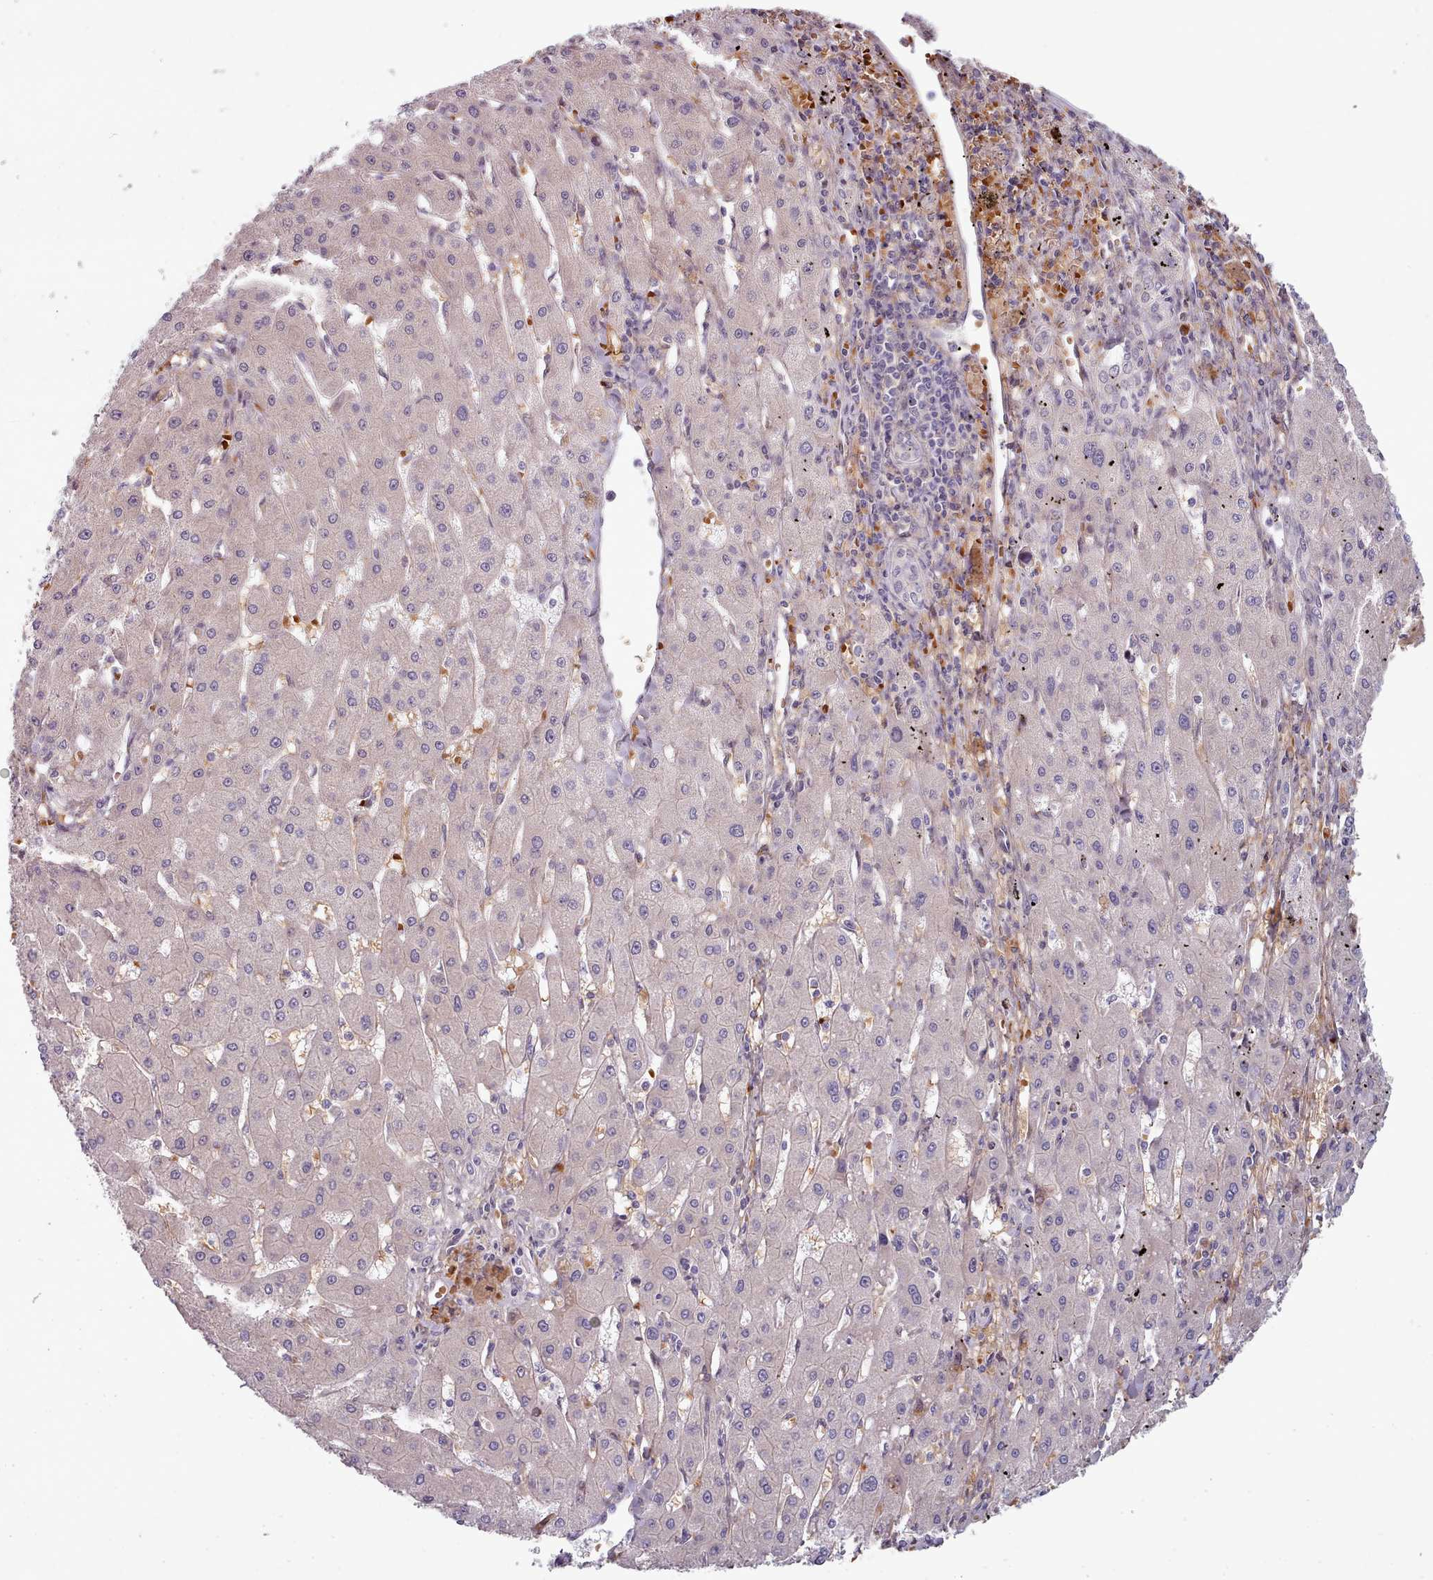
{"staining": {"intensity": "negative", "quantity": "none", "location": "none"}, "tissue": "liver cancer", "cell_type": "Tumor cells", "image_type": "cancer", "snomed": [{"axis": "morphology", "description": "Carcinoma, Hepatocellular, NOS"}, {"axis": "topography", "description": "Liver"}], "caption": "Immunohistochemistry (IHC) photomicrograph of liver cancer (hepatocellular carcinoma) stained for a protein (brown), which shows no staining in tumor cells.", "gene": "CLNS1A", "patient": {"sex": "male", "age": 72}}